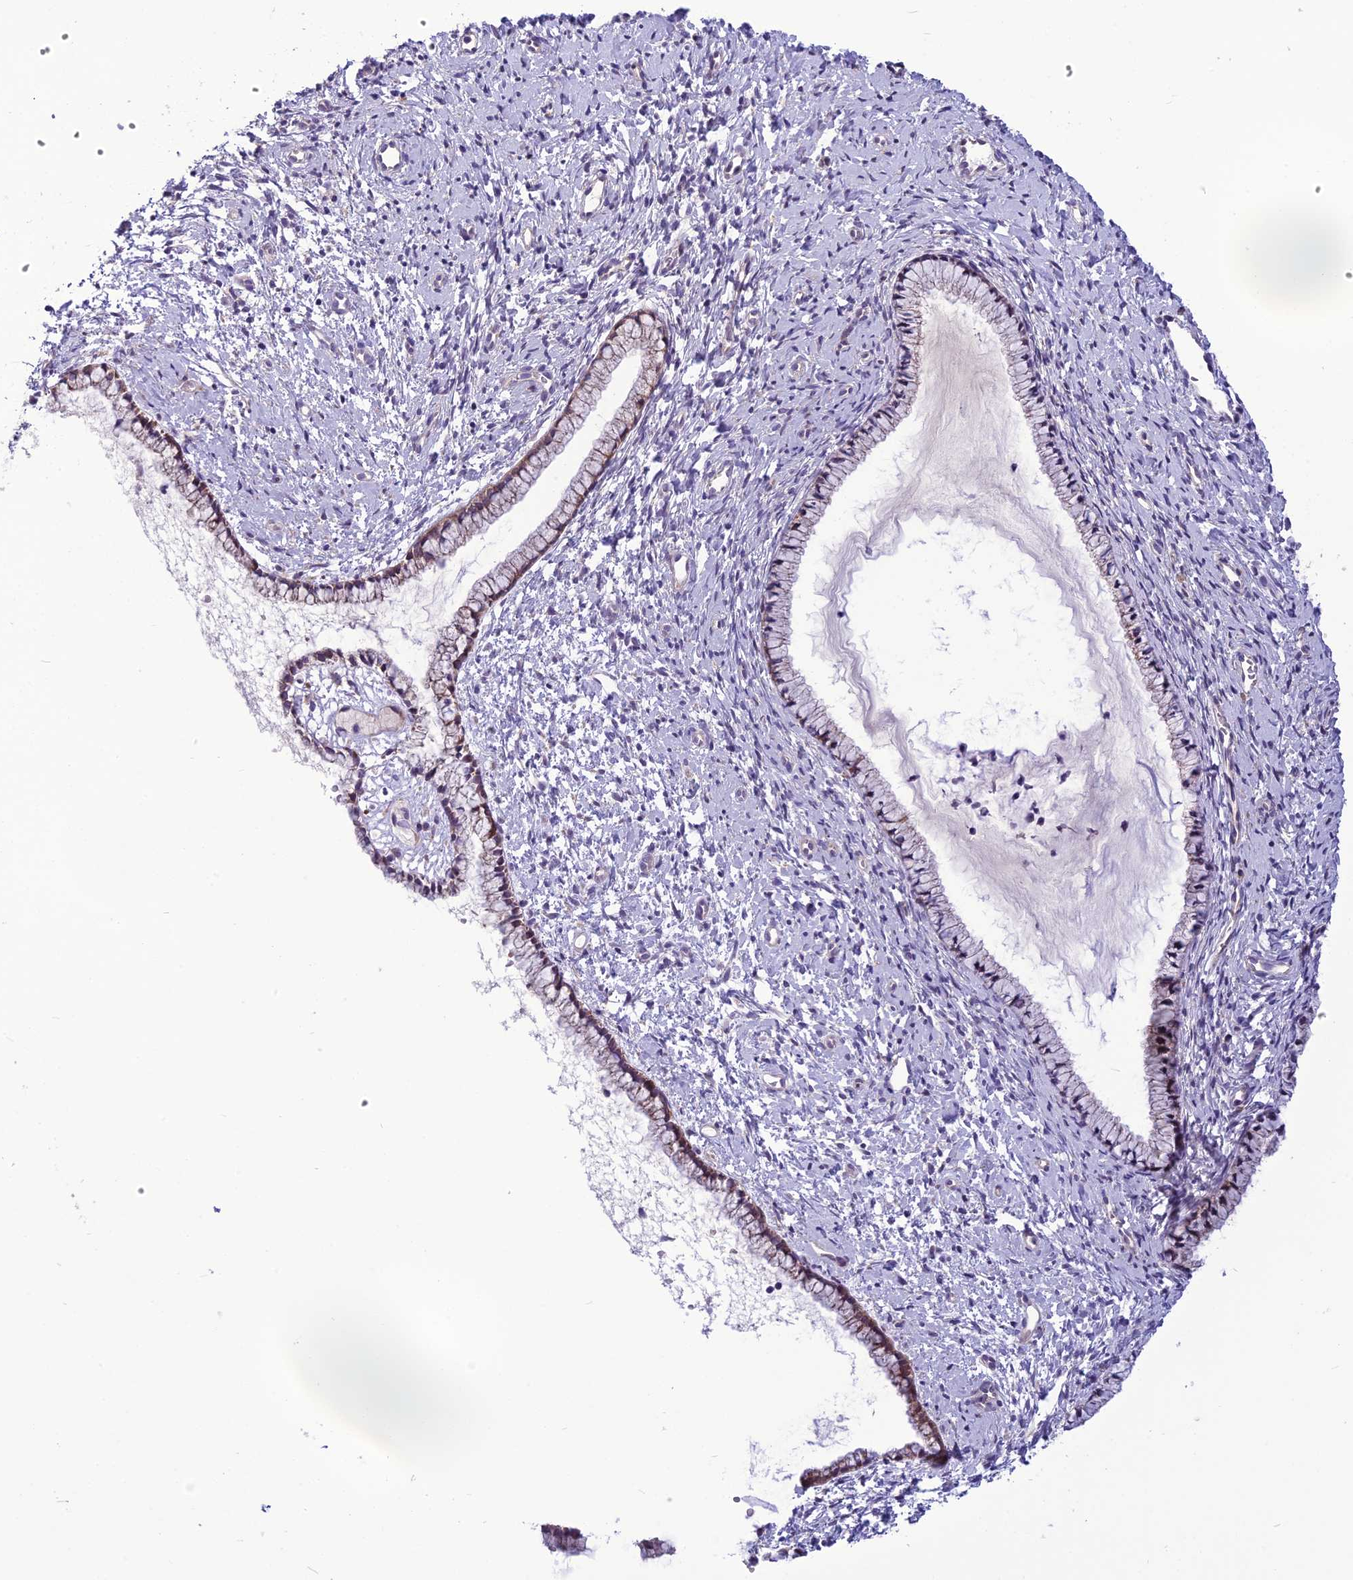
{"staining": {"intensity": "moderate", "quantity": "25%-75%", "location": "cytoplasmic/membranous"}, "tissue": "cervix", "cell_type": "Glandular cells", "image_type": "normal", "snomed": [{"axis": "morphology", "description": "Normal tissue, NOS"}, {"axis": "topography", "description": "Cervix"}], "caption": "The image demonstrates a brown stain indicating the presence of a protein in the cytoplasmic/membranous of glandular cells in cervix. Immunohistochemistry stains the protein of interest in brown and the nuclei are stained blue.", "gene": "PSMF1", "patient": {"sex": "female", "age": 57}}